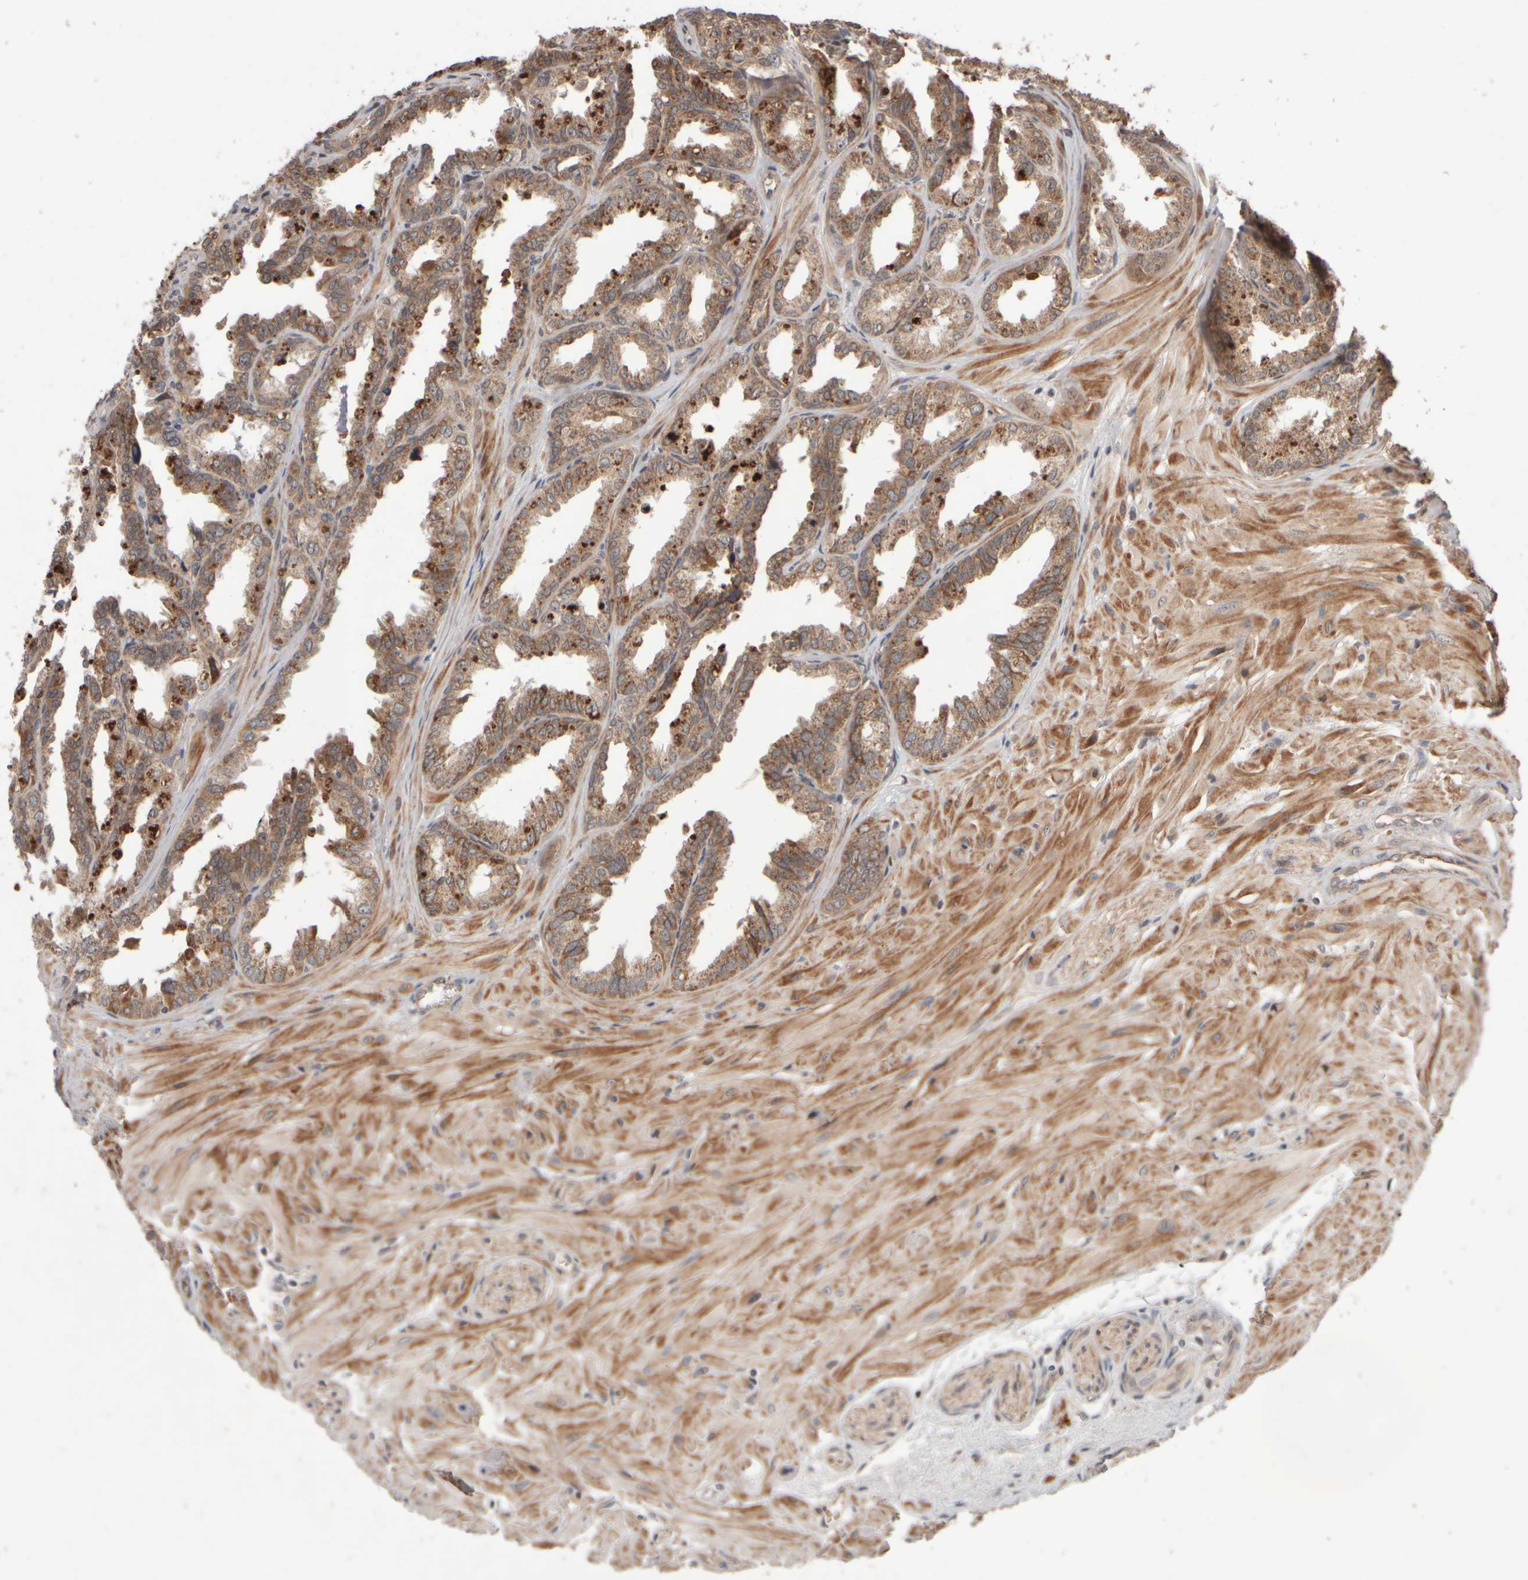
{"staining": {"intensity": "moderate", "quantity": ">75%", "location": "cytoplasmic/membranous"}, "tissue": "seminal vesicle", "cell_type": "Glandular cells", "image_type": "normal", "snomed": [{"axis": "morphology", "description": "Normal tissue, NOS"}, {"axis": "topography", "description": "Prostate"}, {"axis": "topography", "description": "Seminal veicle"}], "caption": "A medium amount of moderate cytoplasmic/membranous positivity is present in approximately >75% of glandular cells in unremarkable seminal vesicle.", "gene": "ABHD11", "patient": {"sex": "male", "age": 51}}